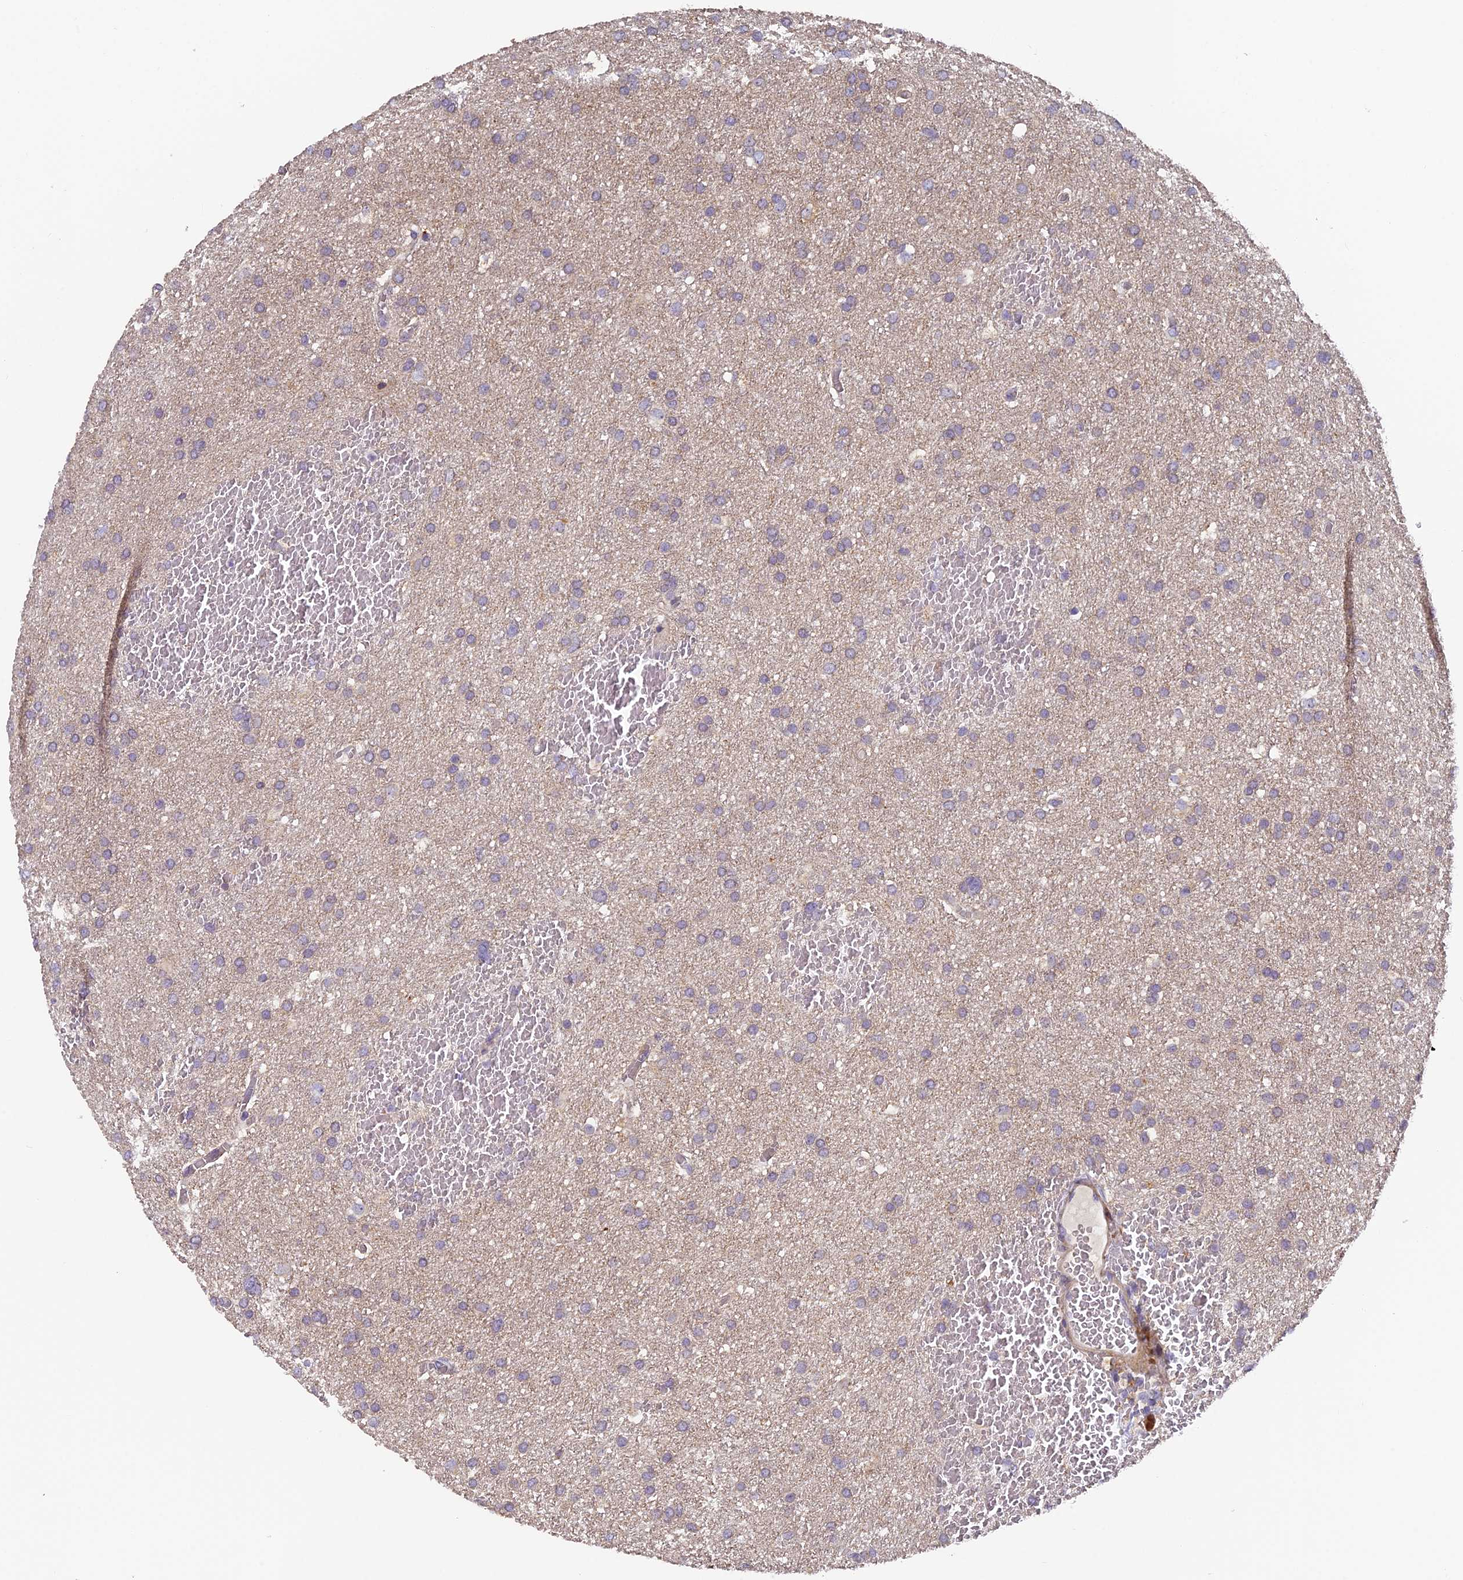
{"staining": {"intensity": "weak", "quantity": "<25%", "location": "cytoplasmic/membranous"}, "tissue": "glioma", "cell_type": "Tumor cells", "image_type": "cancer", "snomed": [{"axis": "morphology", "description": "Glioma, malignant, High grade"}, {"axis": "topography", "description": "Cerebral cortex"}], "caption": "DAB immunohistochemical staining of human glioma reveals no significant expression in tumor cells.", "gene": "RAB28", "patient": {"sex": "female", "age": 36}}